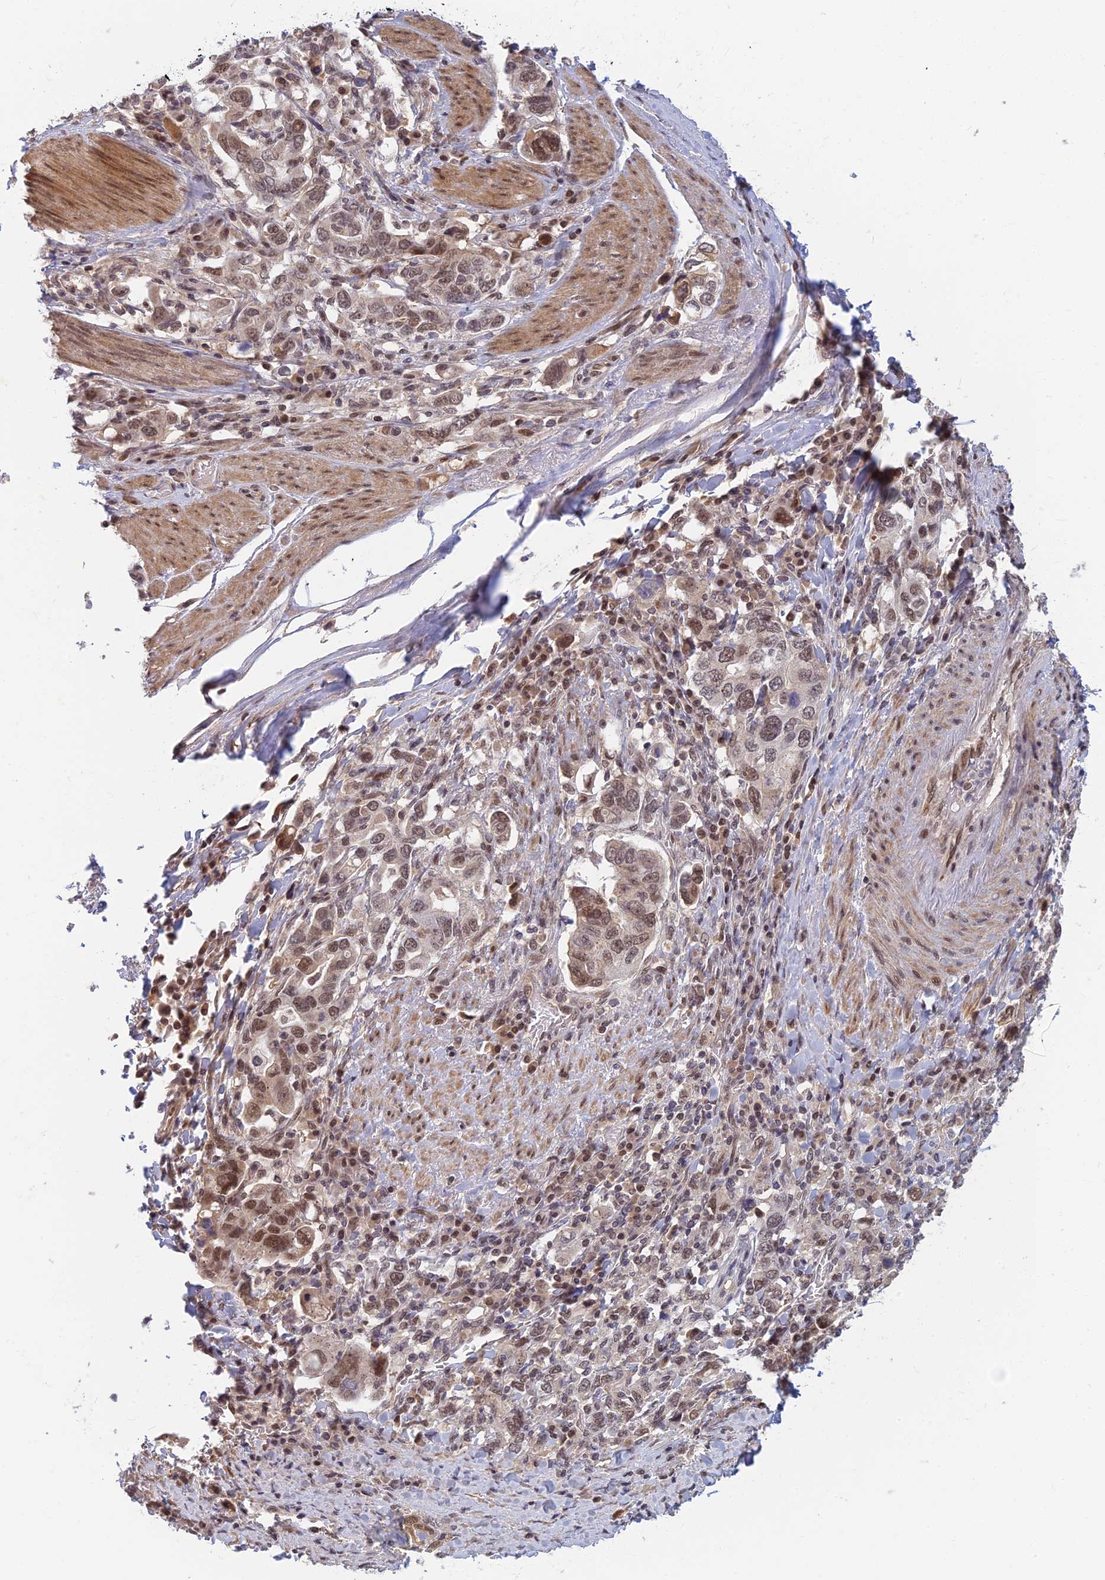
{"staining": {"intensity": "moderate", "quantity": "25%-75%", "location": "nuclear"}, "tissue": "stomach cancer", "cell_type": "Tumor cells", "image_type": "cancer", "snomed": [{"axis": "morphology", "description": "Adenocarcinoma, NOS"}, {"axis": "topography", "description": "Stomach, upper"}, {"axis": "topography", "description": "Stomach"}], "caption": "A high-resolution micrograph shows immunohistochemistry (IHC) staining of stomach cancer (adenocarcinoma), which displays moderate nuclear staining in about 25%-75% of tumor cells. The staining was performed using DAB to visualize the protein expression in brown, while the nuclei were stained in blue with hematoxylin (Magnification: 20x).", "gene": "TCEA2", "patient": {"sex": "male", "age": 62}}